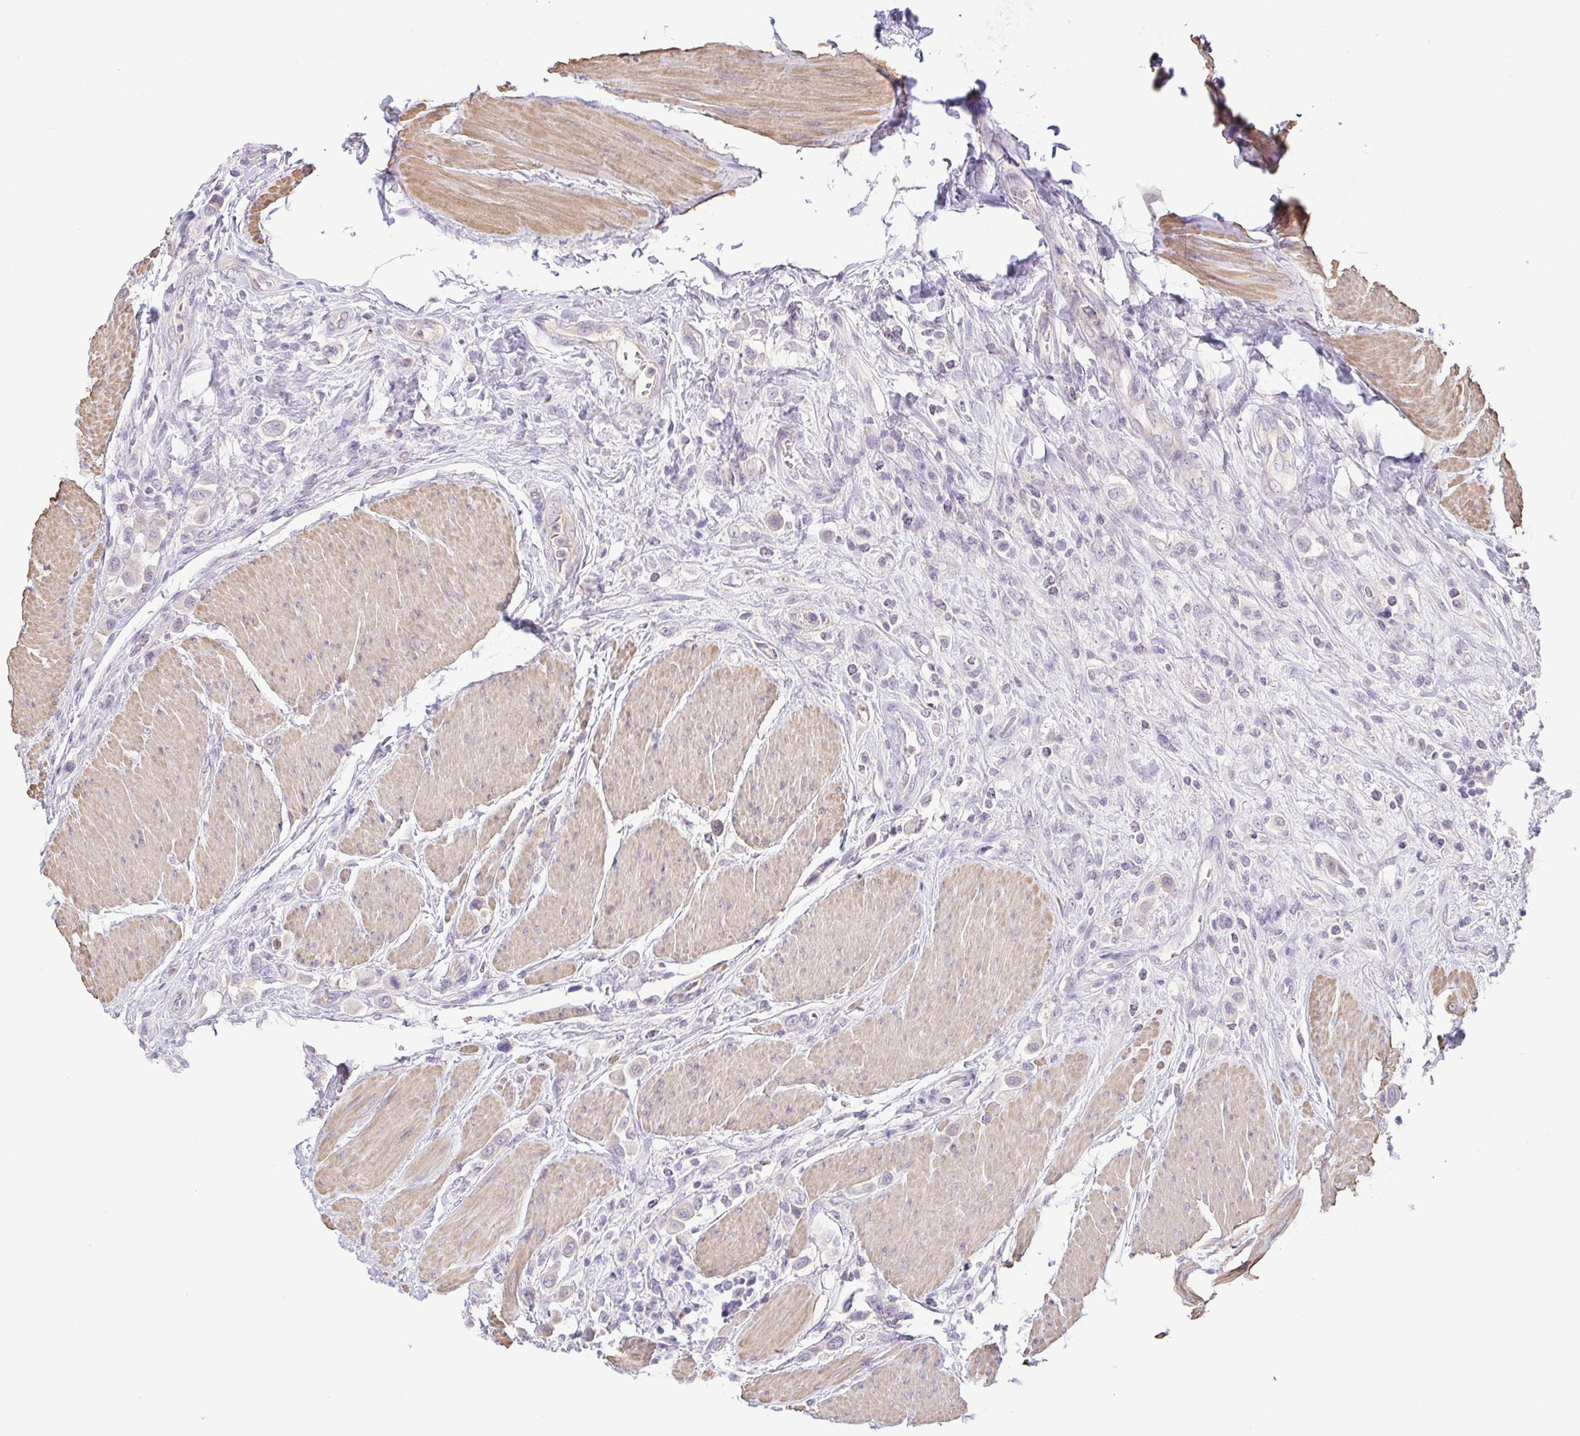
{"staining": {"intensity": "negative", "quantity": "none", "location": "none"}, "tissue": "urothelial cancer", "cell_type": "Tumor cells", "image_type": "cancer", "snomed": [{"axis": "morphology", "description": "Urothelial carcinoma, High grade"}, {"axis": "topography", "description": "Urinary bladder"}], "caption": "Urothelial cancer stained for a protein using immunohistochemistry (IHC) exhibits no staining tumor cells.", "gene": "PYGM", "patient": {"sex": "male", "age": 50}}